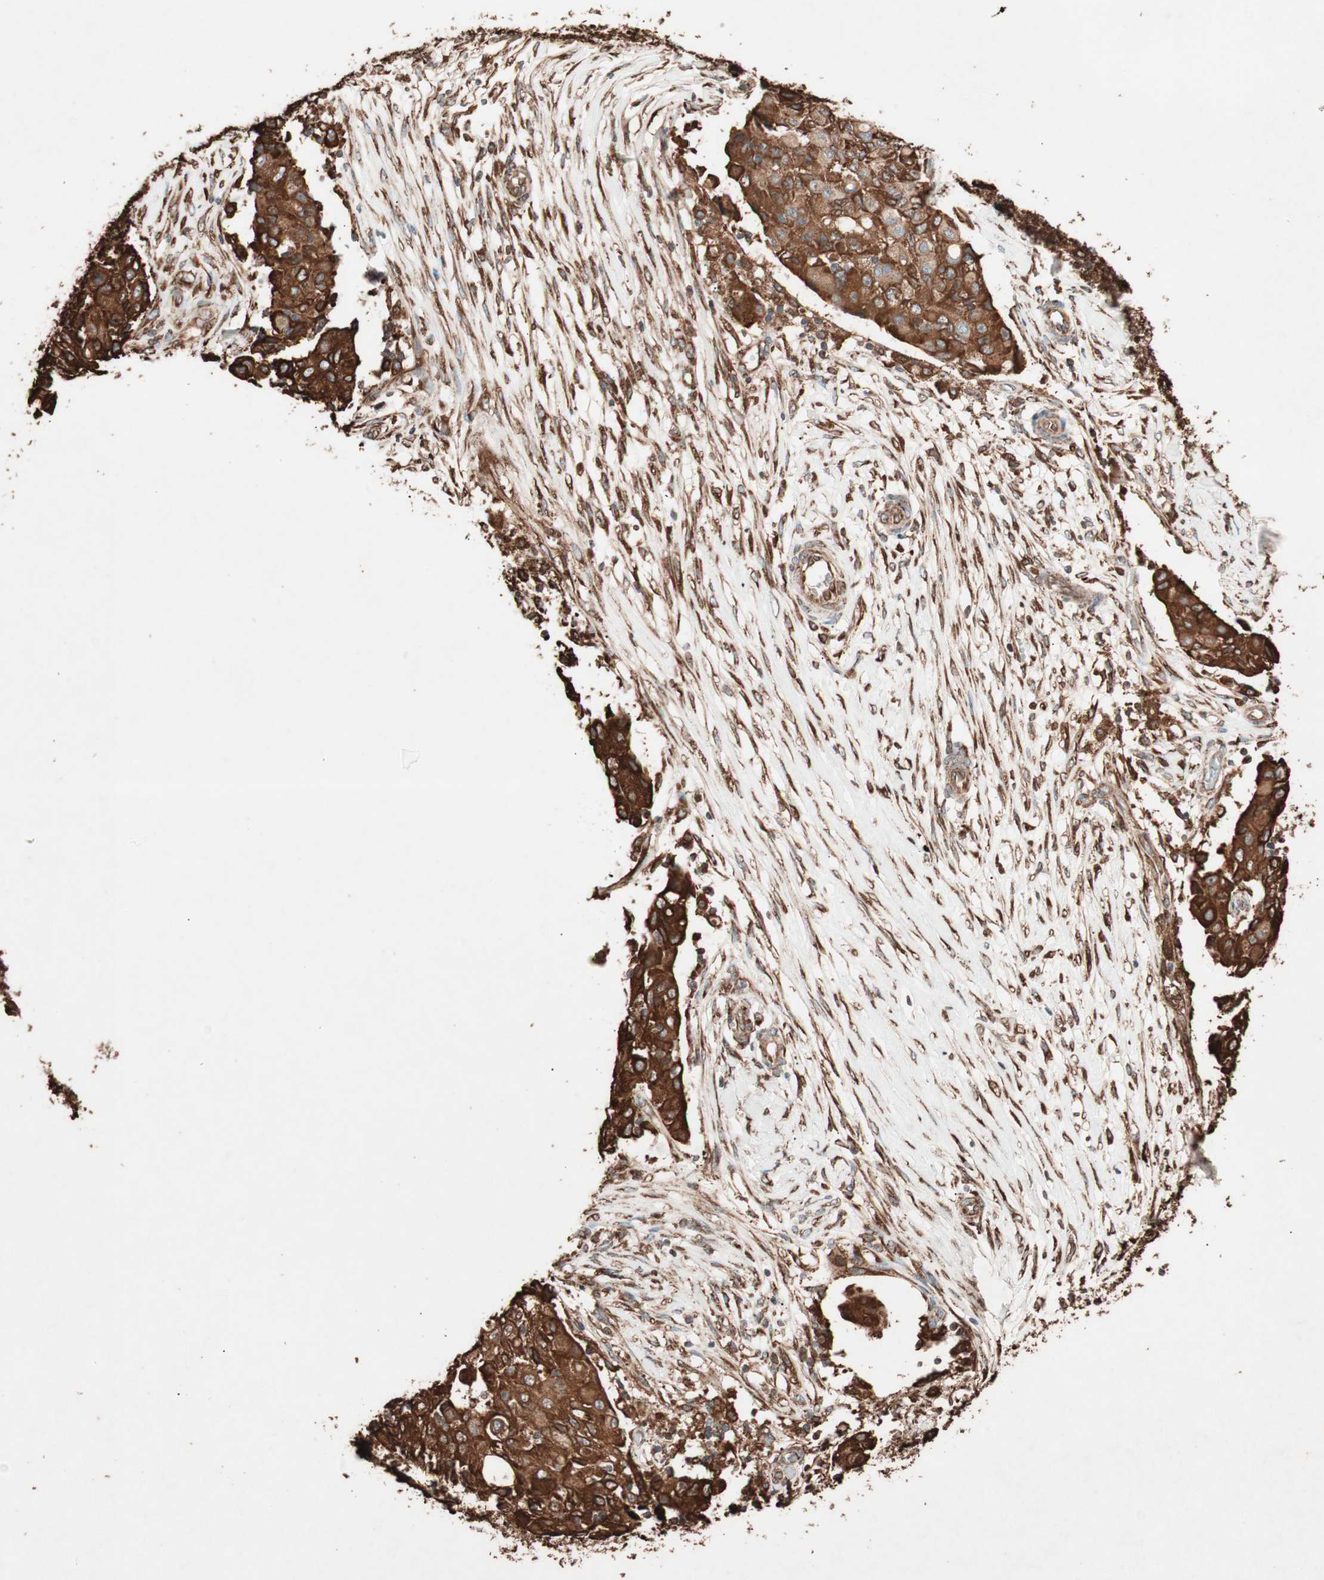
{"staining": {"intensity": "strong", "quantity": ">75%", "location": "cytoplasmic/membranous"}, "tissue": "ovarian cancer", "cell_type": "Tumor cells", "image_type": "cancer", "snomed": [{"axis": "morphology", "description": "Carcinoma, endometroid"}, {"axis": "topography", "description": "Ovary"}], "caption": "DAB immunohistochemical staining of human endometroid carcinoma (ovarian) shows strong cytoplasmic/membranous protein positivity in approximately >75% of tumor cells. Nuclei are stained in blue.", "gene": "VEGFA", "patient": {"sex": "female", "age": 42}}